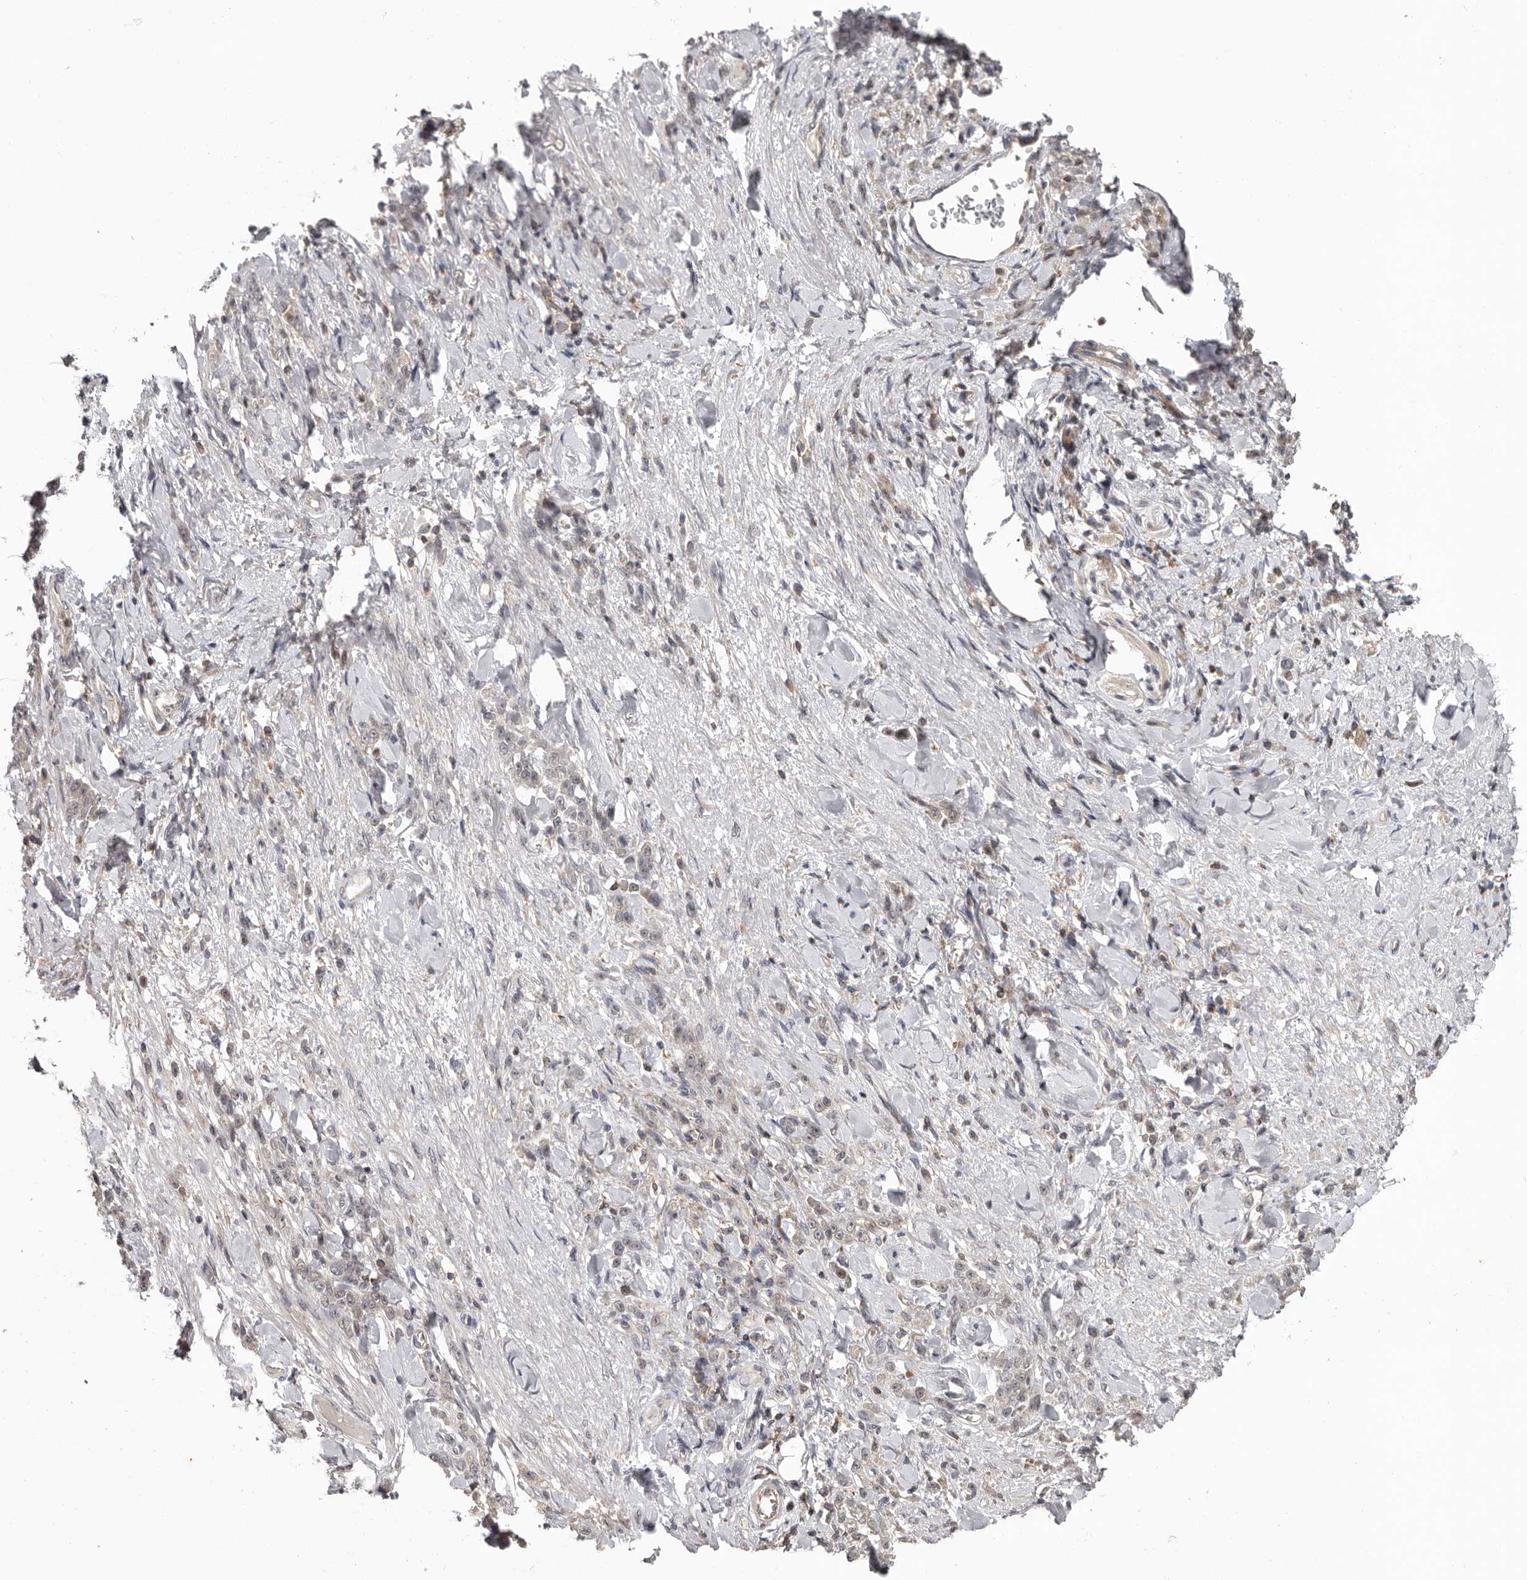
{"staining": {"intensity": "negative", "quantity": "none", "location": "none"}, "tissue": "stomach cancer", "cell_type": "Tumor cells", "image_type": "cancer", "snomed": [{"axis": "morphology", "description": "Normal tissue, NOS"}, {"axis": "morphology", "description": "Adenocarcinoma, NOS"}, {"axis": "topography", "description": "Stomach"}], "caption": "Human stomach adenocarcinoma stained for a protein using immunohistochemistry (IHC) shows no positivity in tumor cells.", "gene": "ANKRD44", "patient": {"sex": "male", "age": 82}}